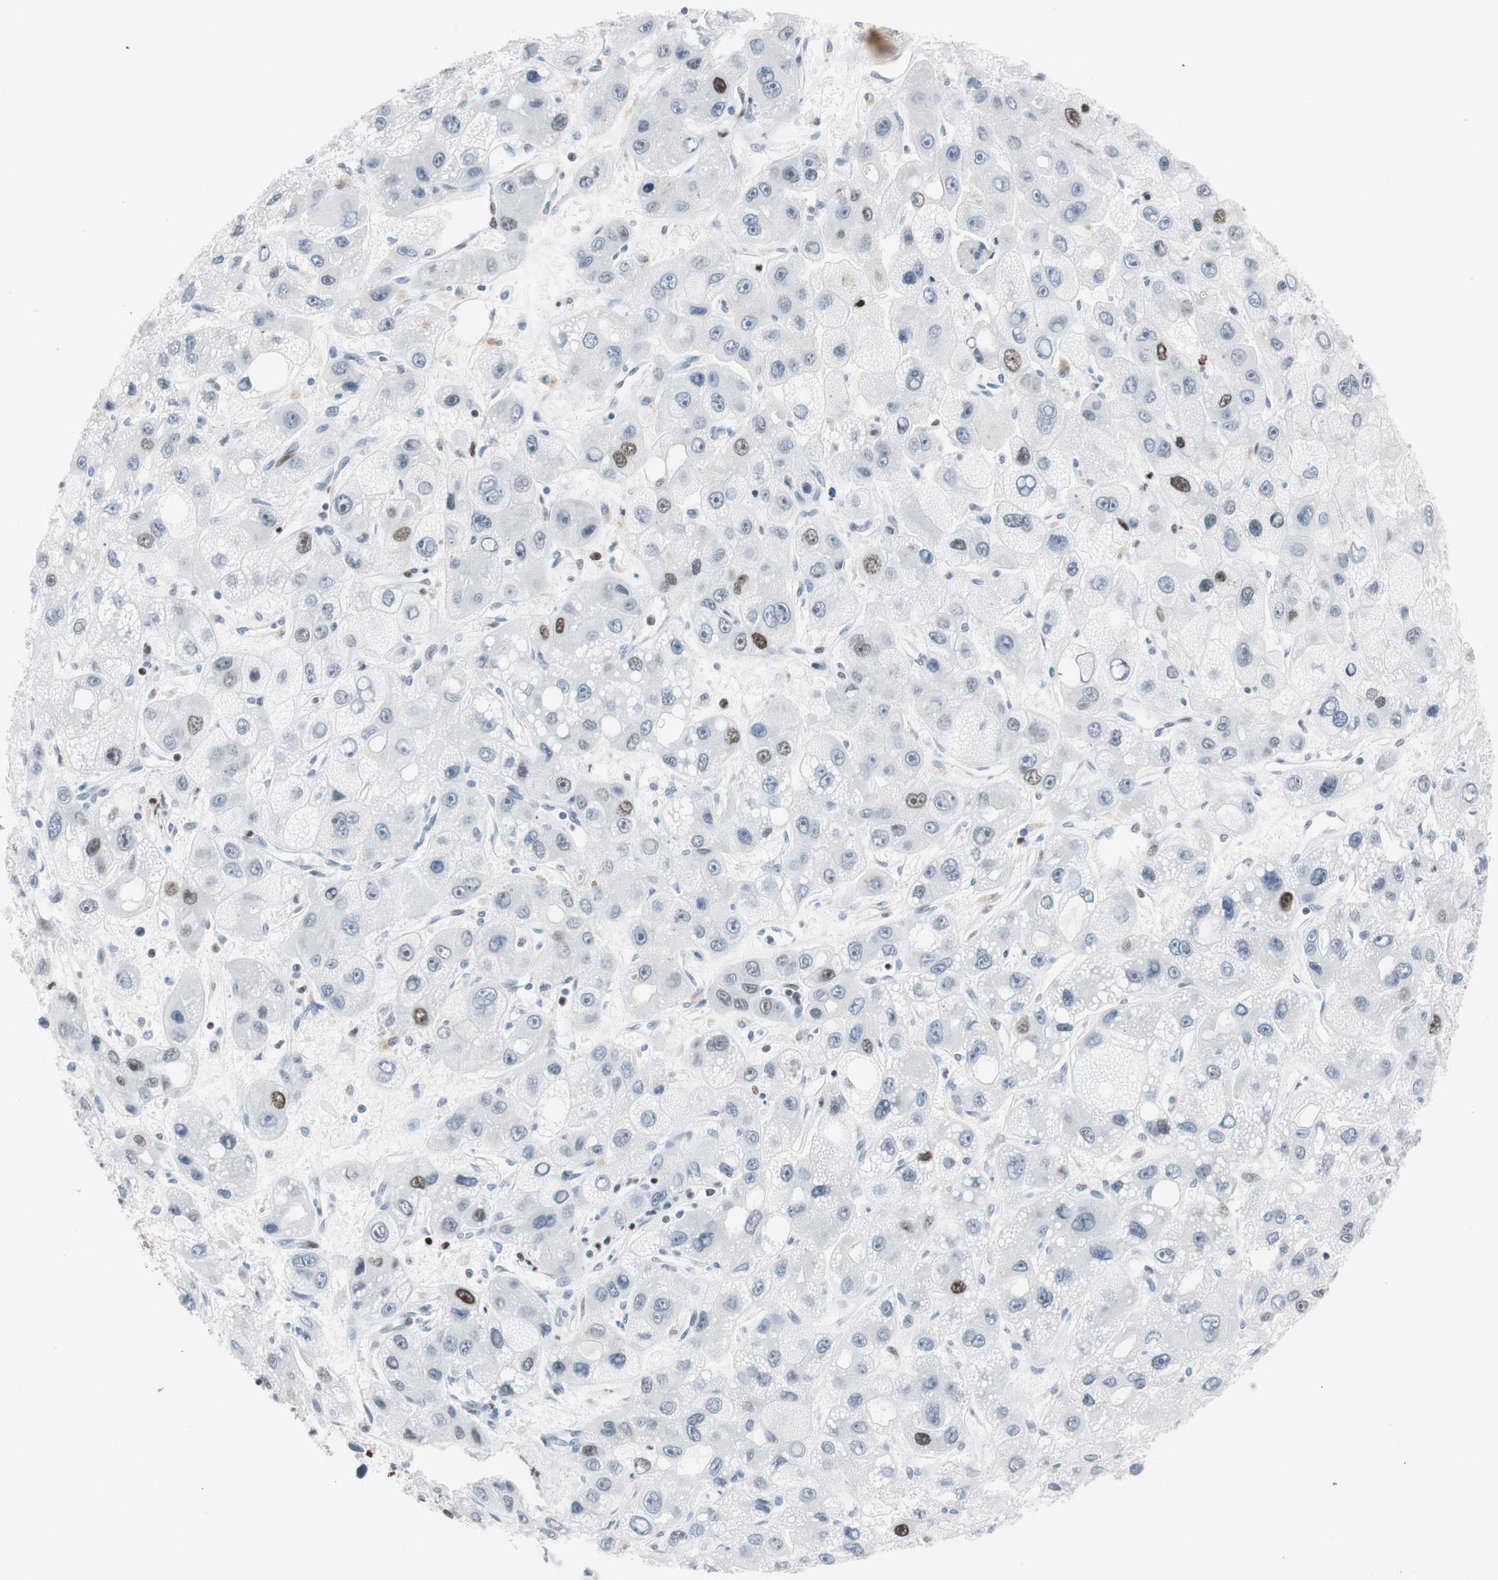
{"staining": {"intensity": "moderate", "quantity": "<25%", "location": "nuclear"}, "tissue": "liver cancer", "cell_type": "Tumor cells", "image_type": "cancer", "snomed": [{"axis": "morphology", "description": "Carcinoma, Hepatocellular, NOS"}, {"axis": "topography", "description": "Liver"}], "caption": "Immunohistochemistry (DAB) staining of human liver hepatocellular carcinoma shows moderate nuclear protein staining in approximately <25% of tumor cells.", "gene": "EZH2", "patient": {"sex": "male", "age": 55}}